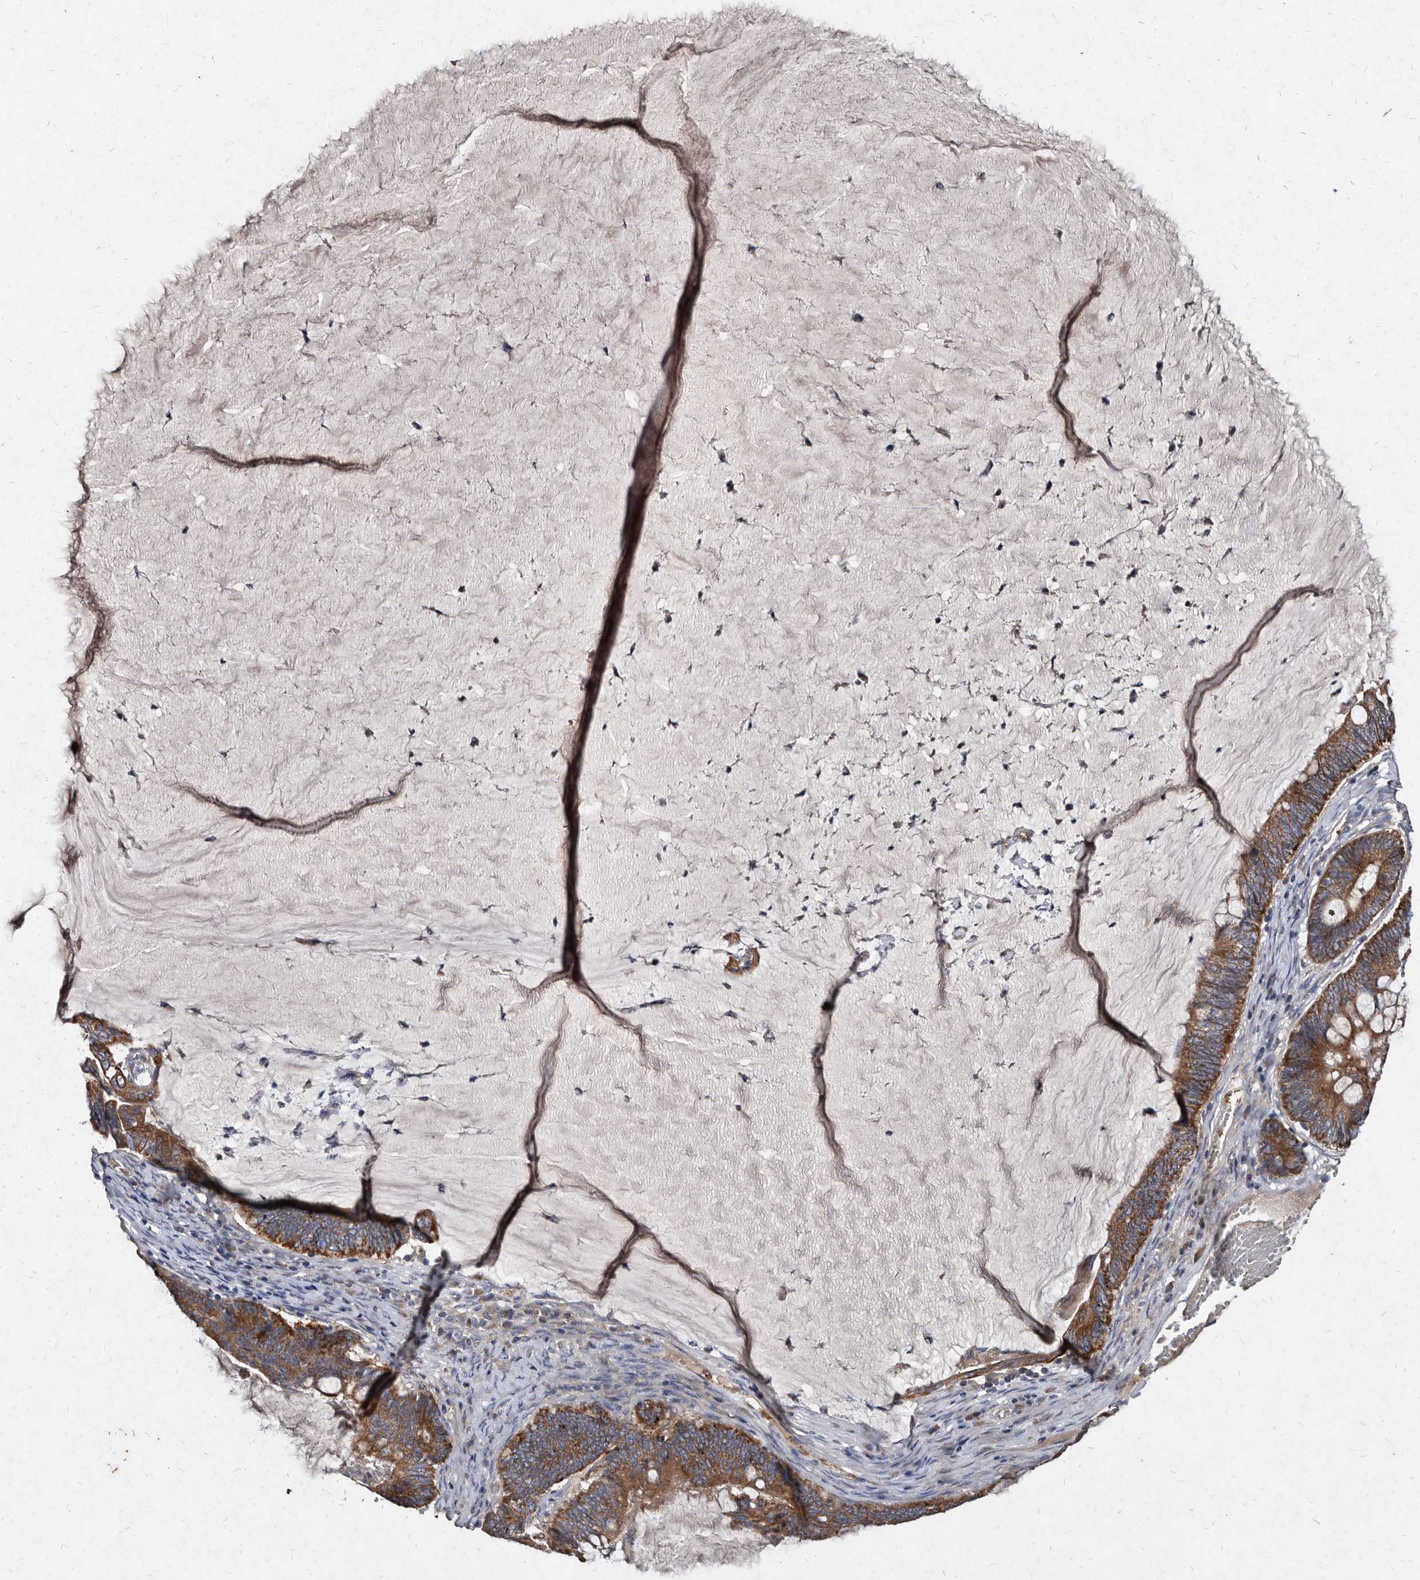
{"staining": {"intensity": "strong", "quantity": ">75%", "location": "cytoplasmic/membranous"}, "tissue": "ovarian cancer", "cell_type": "Tumor cells", "image_type": "cancer", "snomed": [{"axis": "morphology", "description": "Cystadenocarcinoma, mucinous, NOS"}, {"axis": "topography", "description": "Ovary"}], "caption": "A high amount of strong cytoplasmic/membranous staining is identified in about >75% of tumor cells in ovarian mucinous cystadenocarcinoma tissue.", "gene": "YPEL3", "patient": {"sex": "female", "age": 61}}